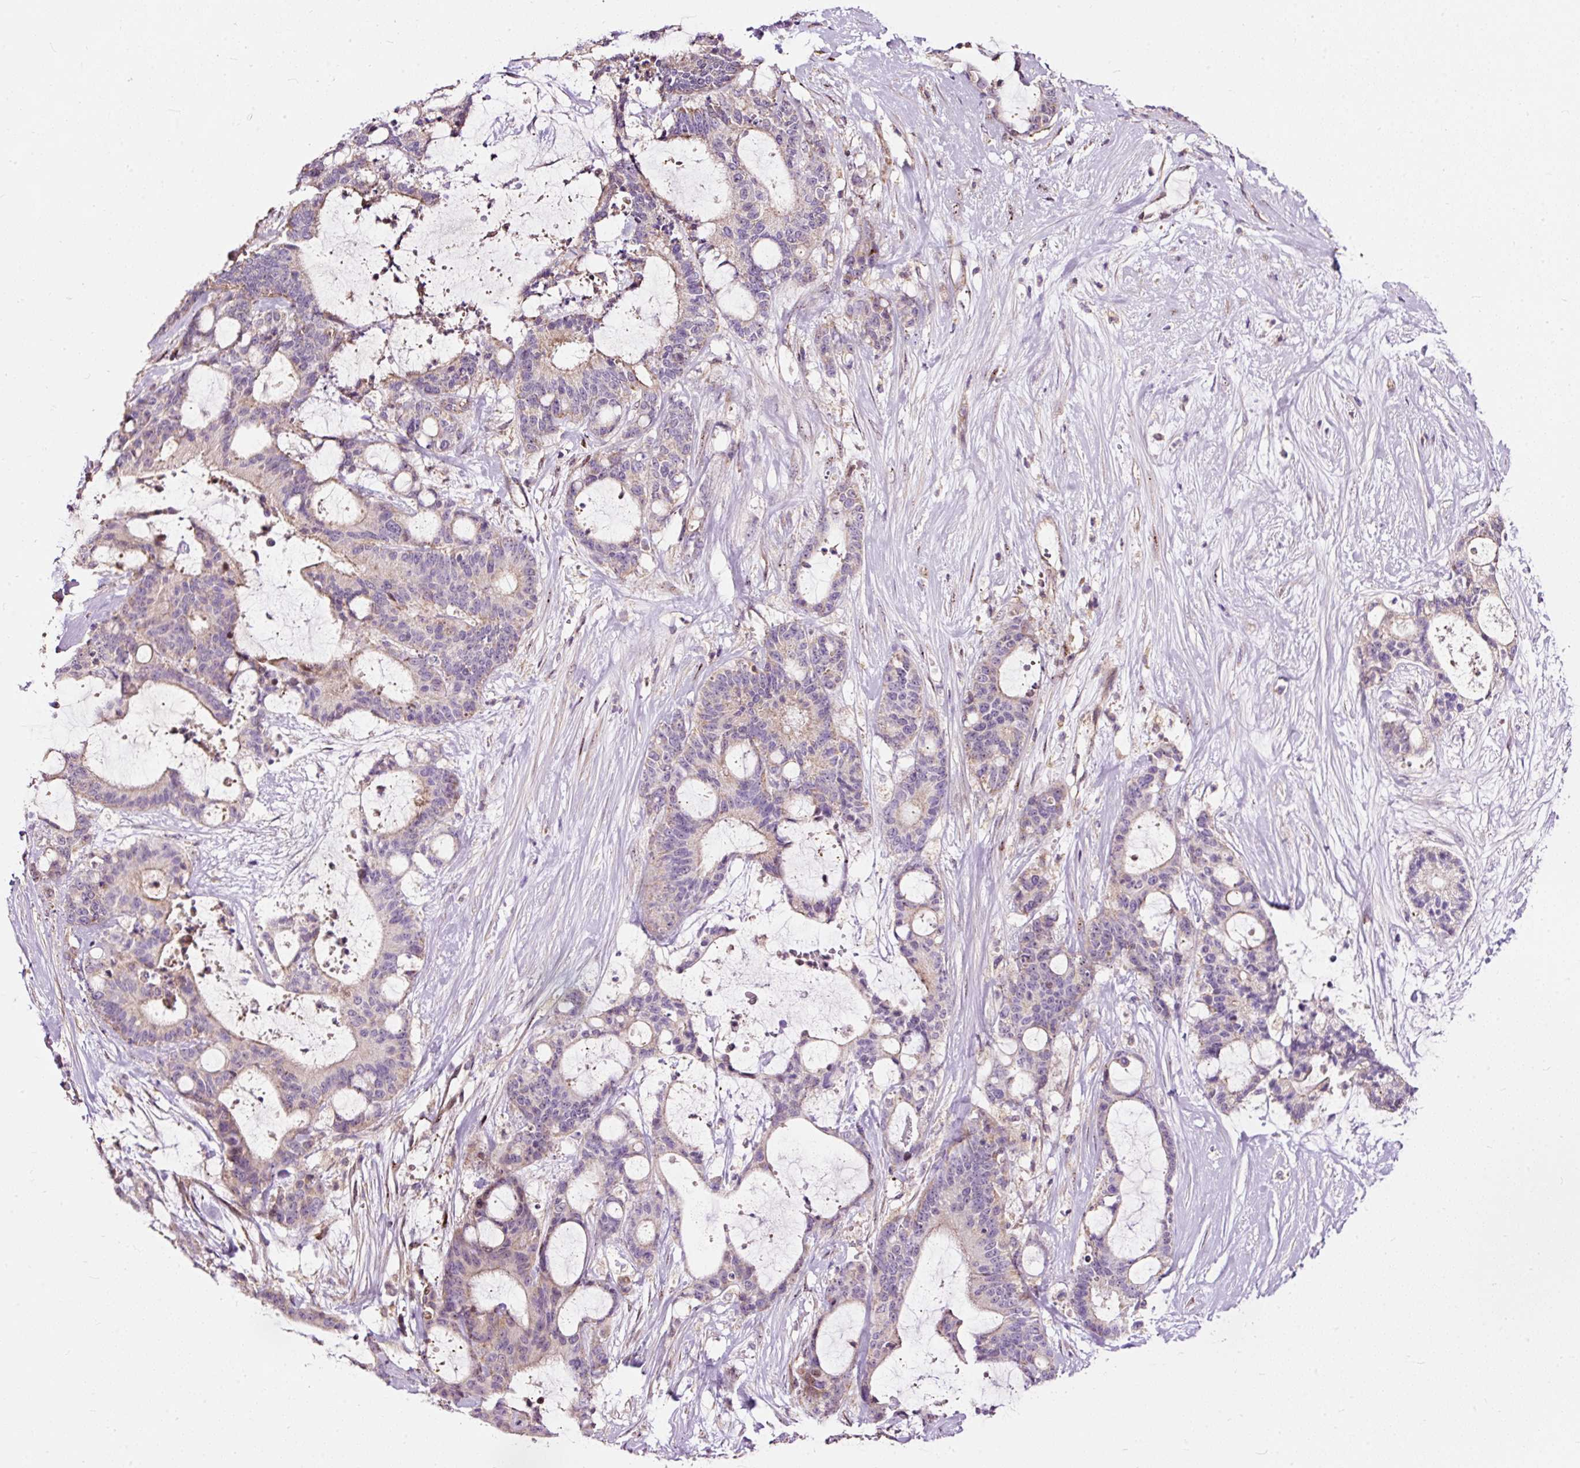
{"staining": {"intensity": "weak", "quantity": "<25%", "location": "cytoplasmic/membranous"}, "tissue": "liver cancer", "cell_type": "Tumor cells", "image_type": "cancer", "snomed": [{"axis": "morphology", "description": "Normal tissue, NOS"}, {"axis": "morphology", "description": "Cholangiocarcinoma"}, {"axis": "topography", "description": "Liver"}, {"axis": "topography", "description": "Peripheral nerve tissue"}], "caption": "An image of liver cancer (cholangiocarcinoma) stained for a protein exhibits no brown staining in tumor cells.", "gene": "BOLA3", "patient": {"sex": "female", "age": 73}}